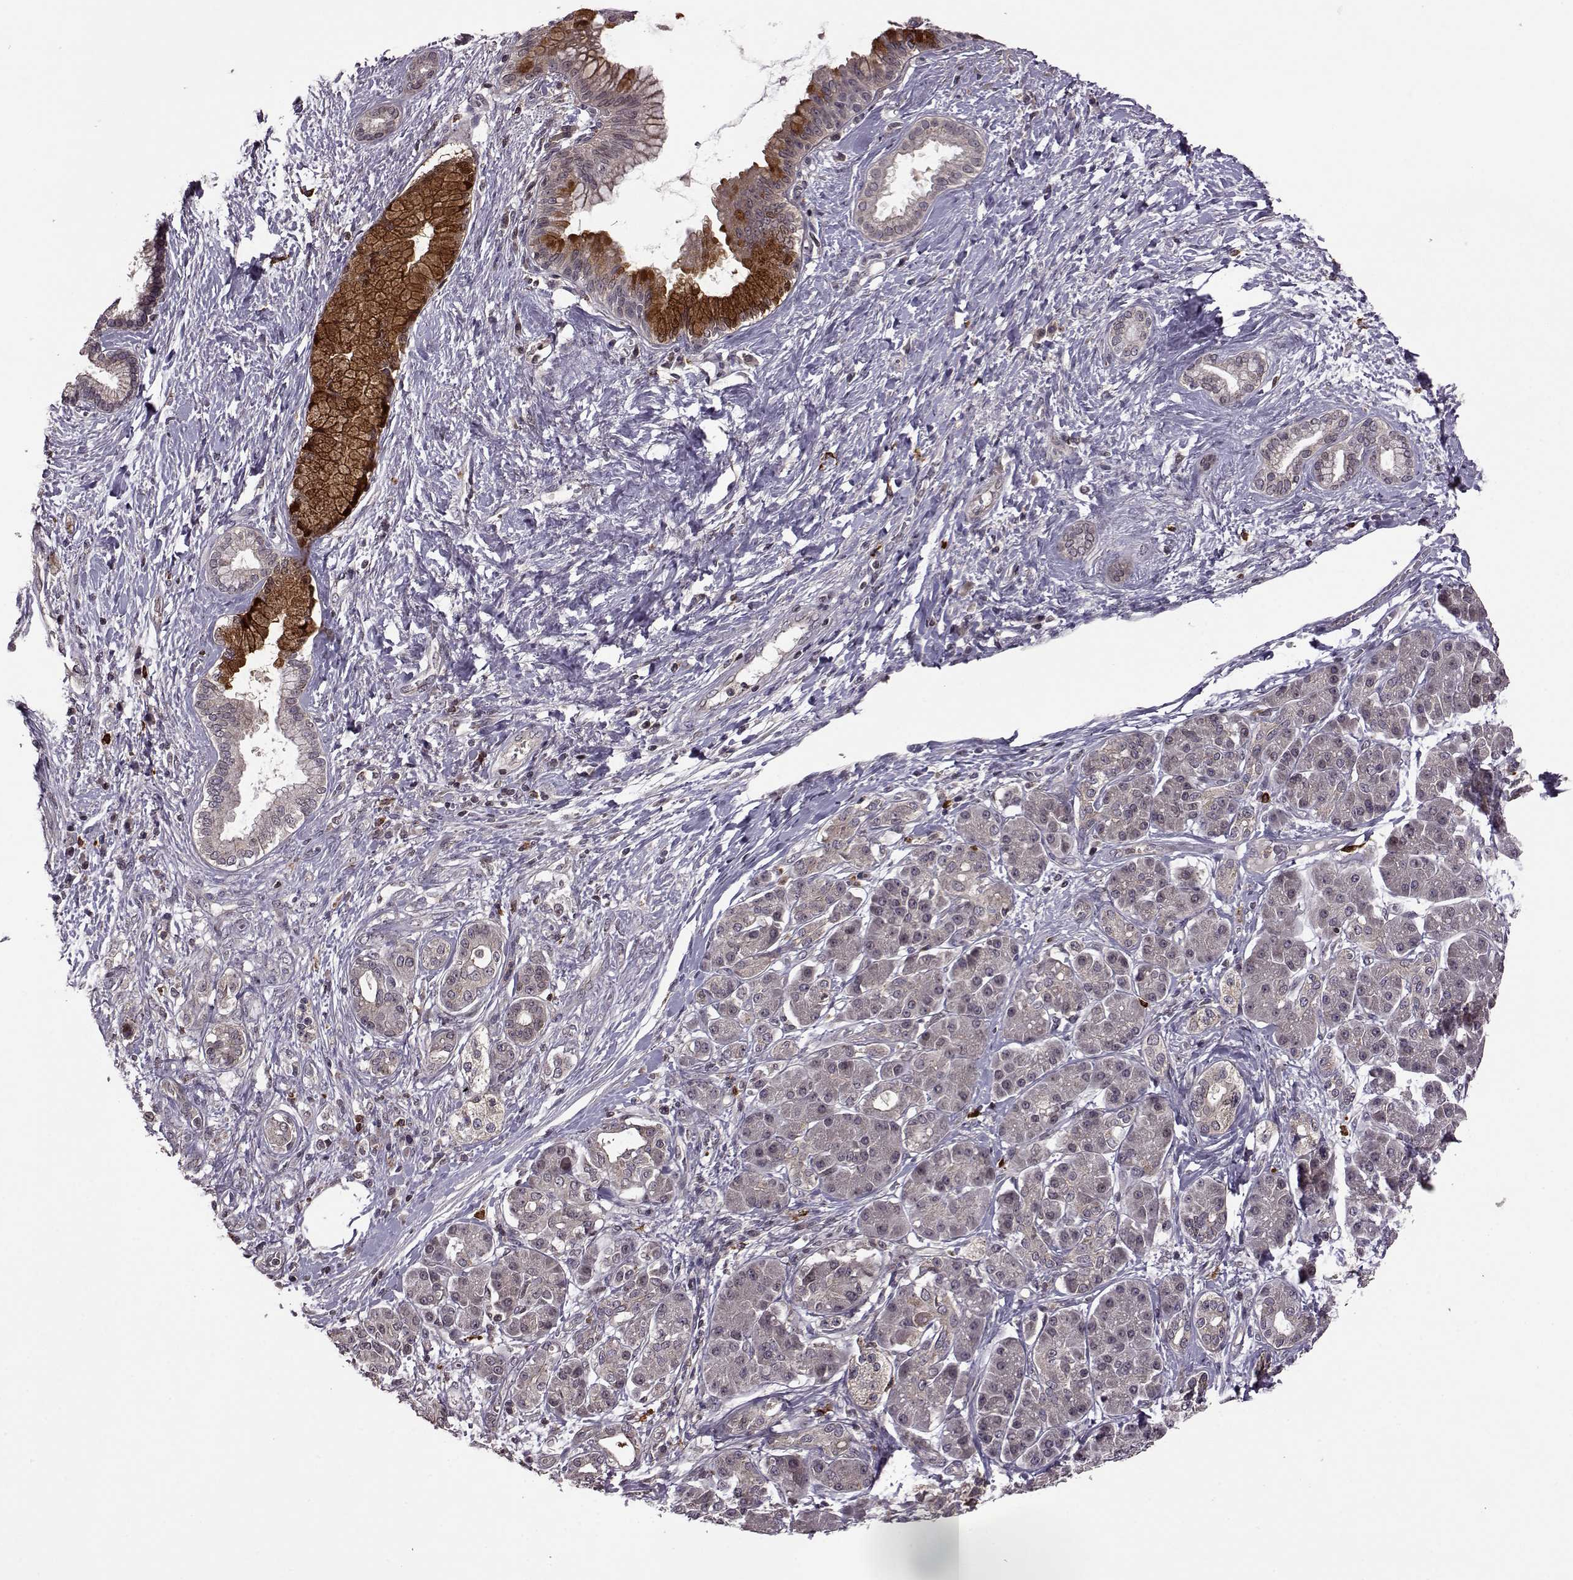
{"staining": {"intensity": "strong", "quantity": "25%-75%", "location": "cytoplasmic/membranous"}, "tissue": "pancreatic cancer", "cell_type": "Tumor cells", "image_type": "cancer", "snomed": [{"axis": "morphology", "description": "Adenocarcinoma, NOS"}, {"axis": "topography", "description": "Pancreas"}], "caption": "Immunohistochemistry (DAB) staining of human pancreatic cancer (adenocarcinoma) shows strong cytoplasmic/membranous protein staining in about 25%-75% of tumor cells.", "gene": "TRMU", "patient": {"sex": "female", "age": 73}}